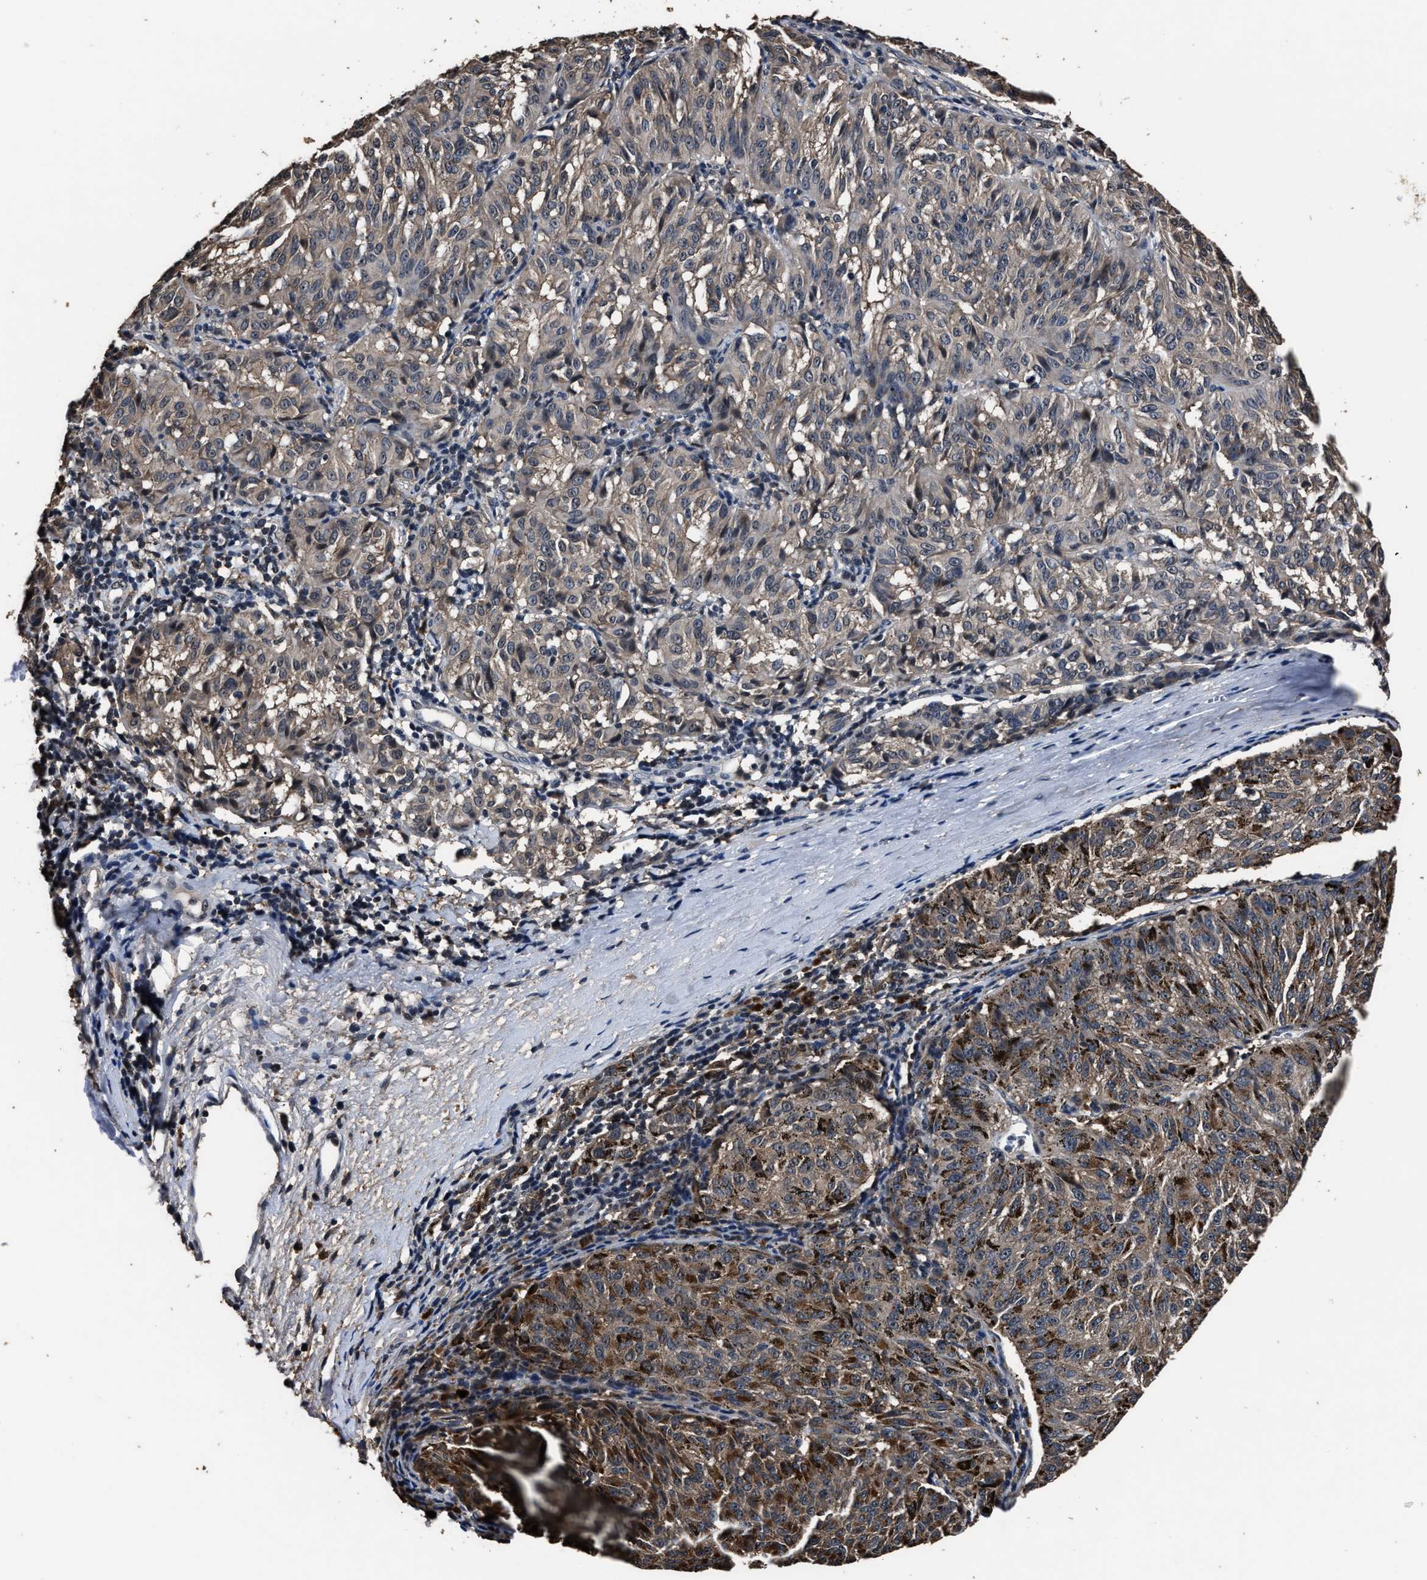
{"staining": {"intensity": "moderate", "quantity": "25%-75%", "location": "cytoplasmic/membranous"}, "tissue": "melanoma", "cell_type": "Tumor cells", "image_type": "cancer", "snomed": [{"axis": "morphology", "description": "Malignant melanoma, NOS"}, {"axis": "topography", "description": "Skin"}], "caption": "Immunohistochemical staining of human malignant melanoma reveals medium levels of moderate cytoplasmic/membranous protein staining in about 25%-75% of tumor cells. (Brightfield microscopy of DAB IHC at high magnification).", "gene": "RSBN1L", "patient": {"sex": "female", "age": 72}}